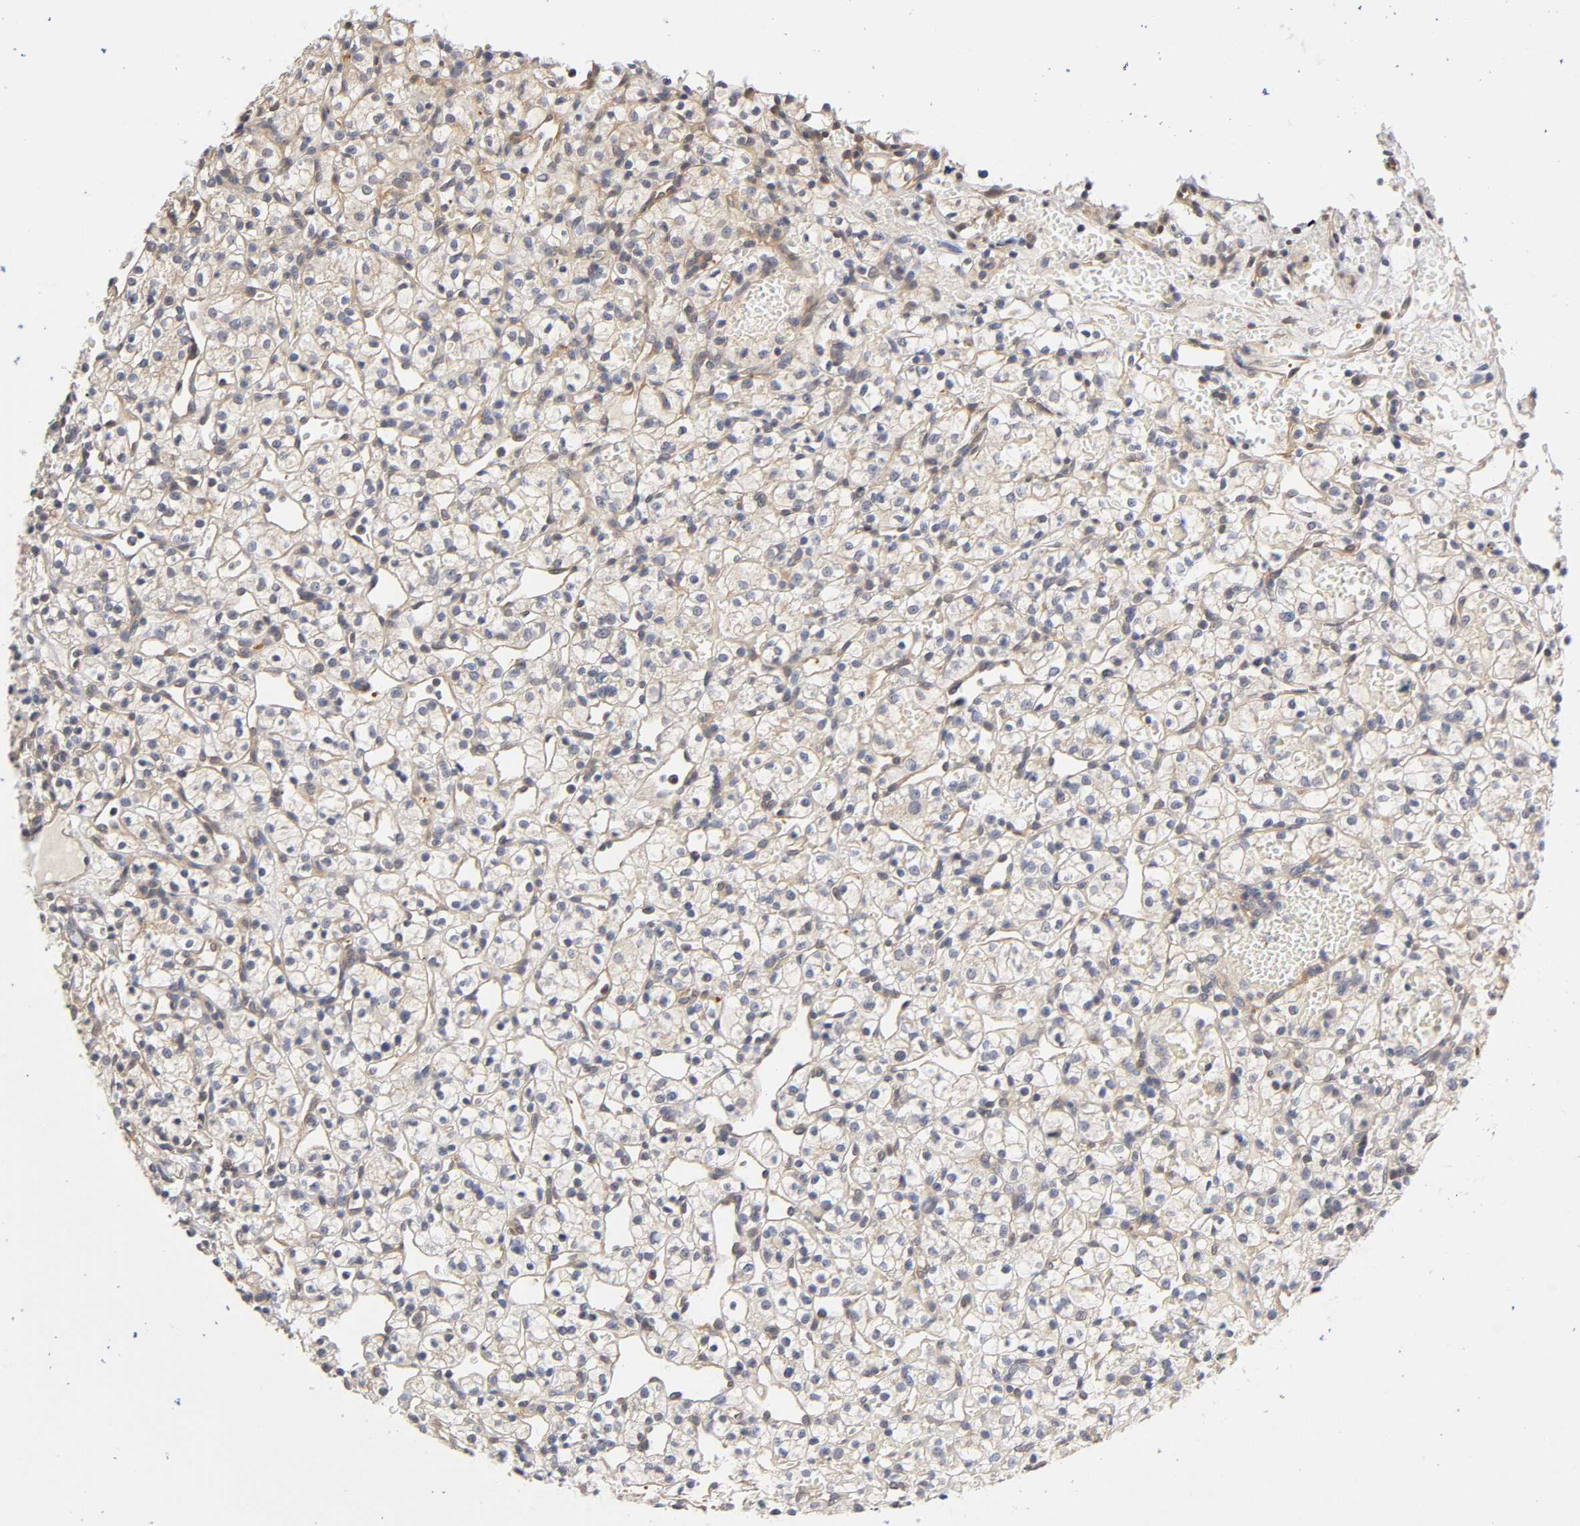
{"staining": {"intensity": "negative", "quantity": "none", "location": "none"}, "tissue": "renal cancer", "cell_type": "Tumor cells", "image_type": "cancer", "snomed": [{"axis": "morphology", "description": "Adenocarcinoma, NOS"}, {"axis": "topography", "description": "Kidney"}], "caption": "Histopathology image shows no significant protein positivity in tumor cells of renal cancer (adenocarcinoma).", "gene": "PDE5A", "patient": {"sex": "female", "age": 60}}